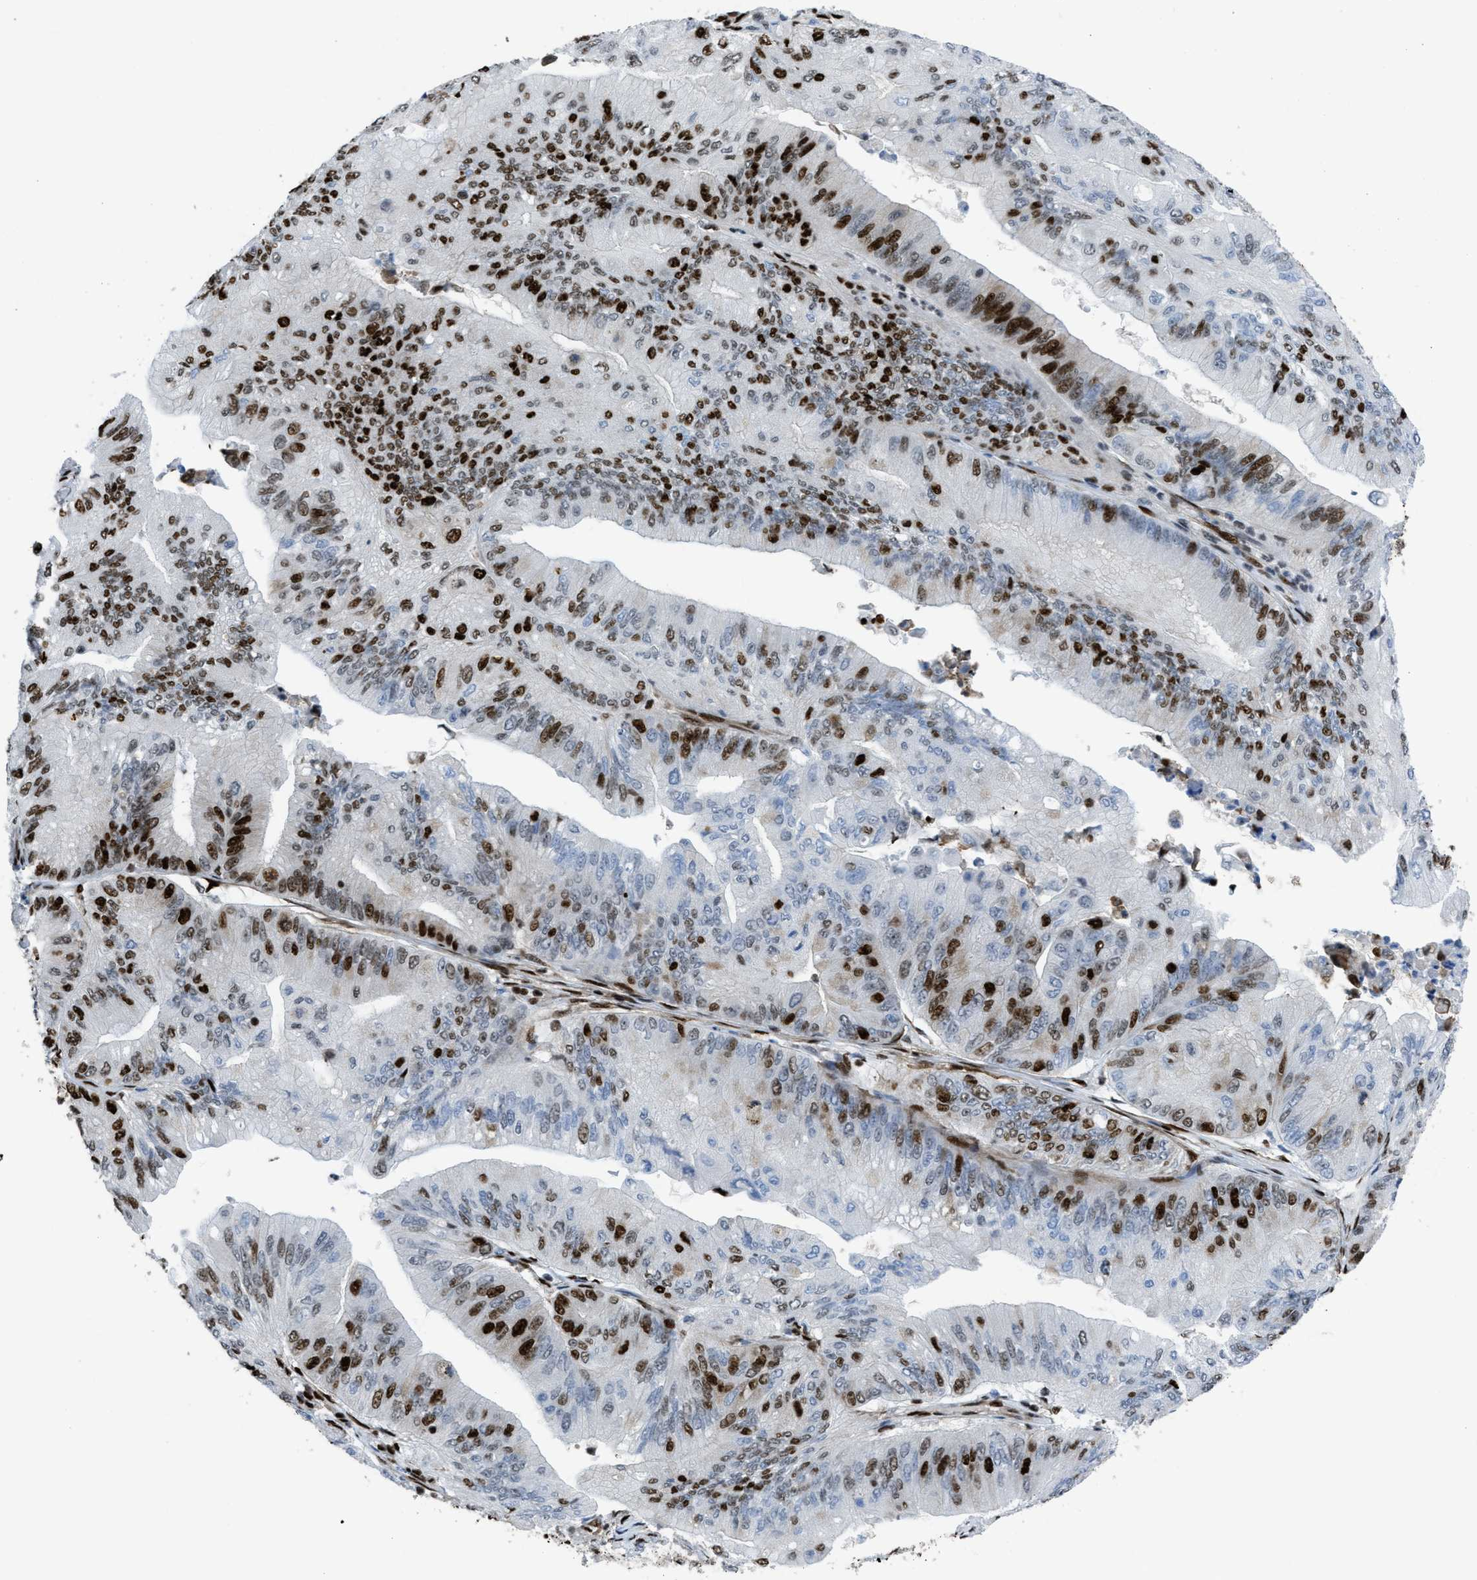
{"staining": {"intensity": "strong", "quantity": "25%-75%", "location": "nuclear"}, "tissue": "ovarian cancer", "cell_type": "Tumor cells", "image_type": "cancer", "snomed": [{"axis": "morphology", "description": "Cystadenocarcinoma, mucinous, NOS"}, {"axis": "topography", "description": "Ovary"}], "caption": "Immunohistochemistry of human mucinous cystadenocarcinoma (ovarian) reveals high levels of strong nuclear expression in approximately 25%-75% of tumor cells.", "gene": "ZNF207", "patient": {"sex": "female", "age": 61}}